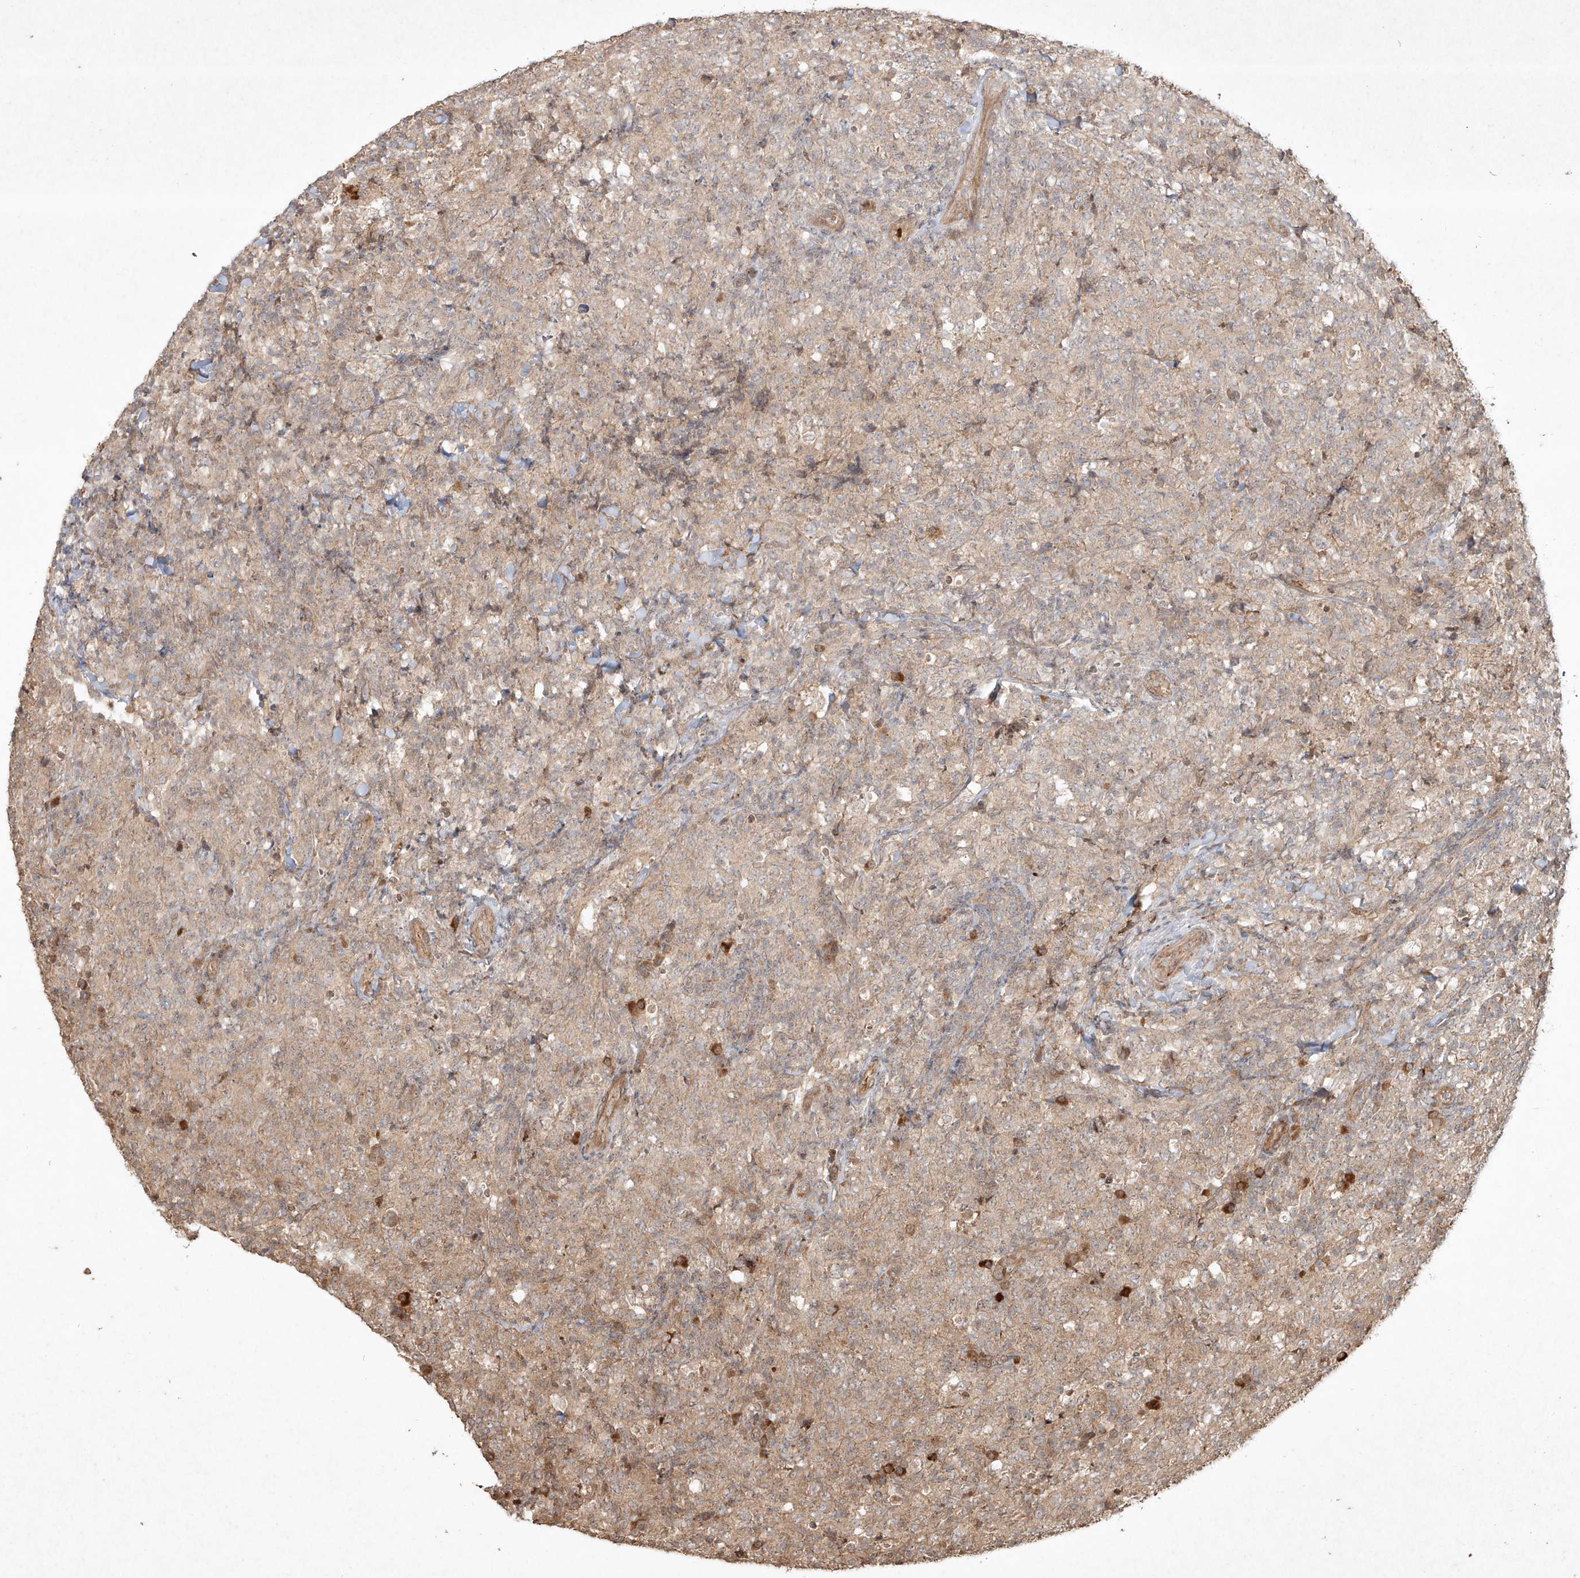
{"staining": {"intensity": "negative", "quantity": "none", "location": "none"}, "tissue": "lymphoma", "cell_type": "Tumor cells", "image_type": "cancer", "snomed": [{"axis": "morphology", "description": "Malignant lymphoma, non-Hodgkin's type, High grade"}, {"axis": "topography", "description": "Tonsil"}], "caption": "The micrograph exhibits no significant positivity in tumor cells of lymphoma.", "gene": "CYYR1", "patient": {"sex": "female", "age": 36}}